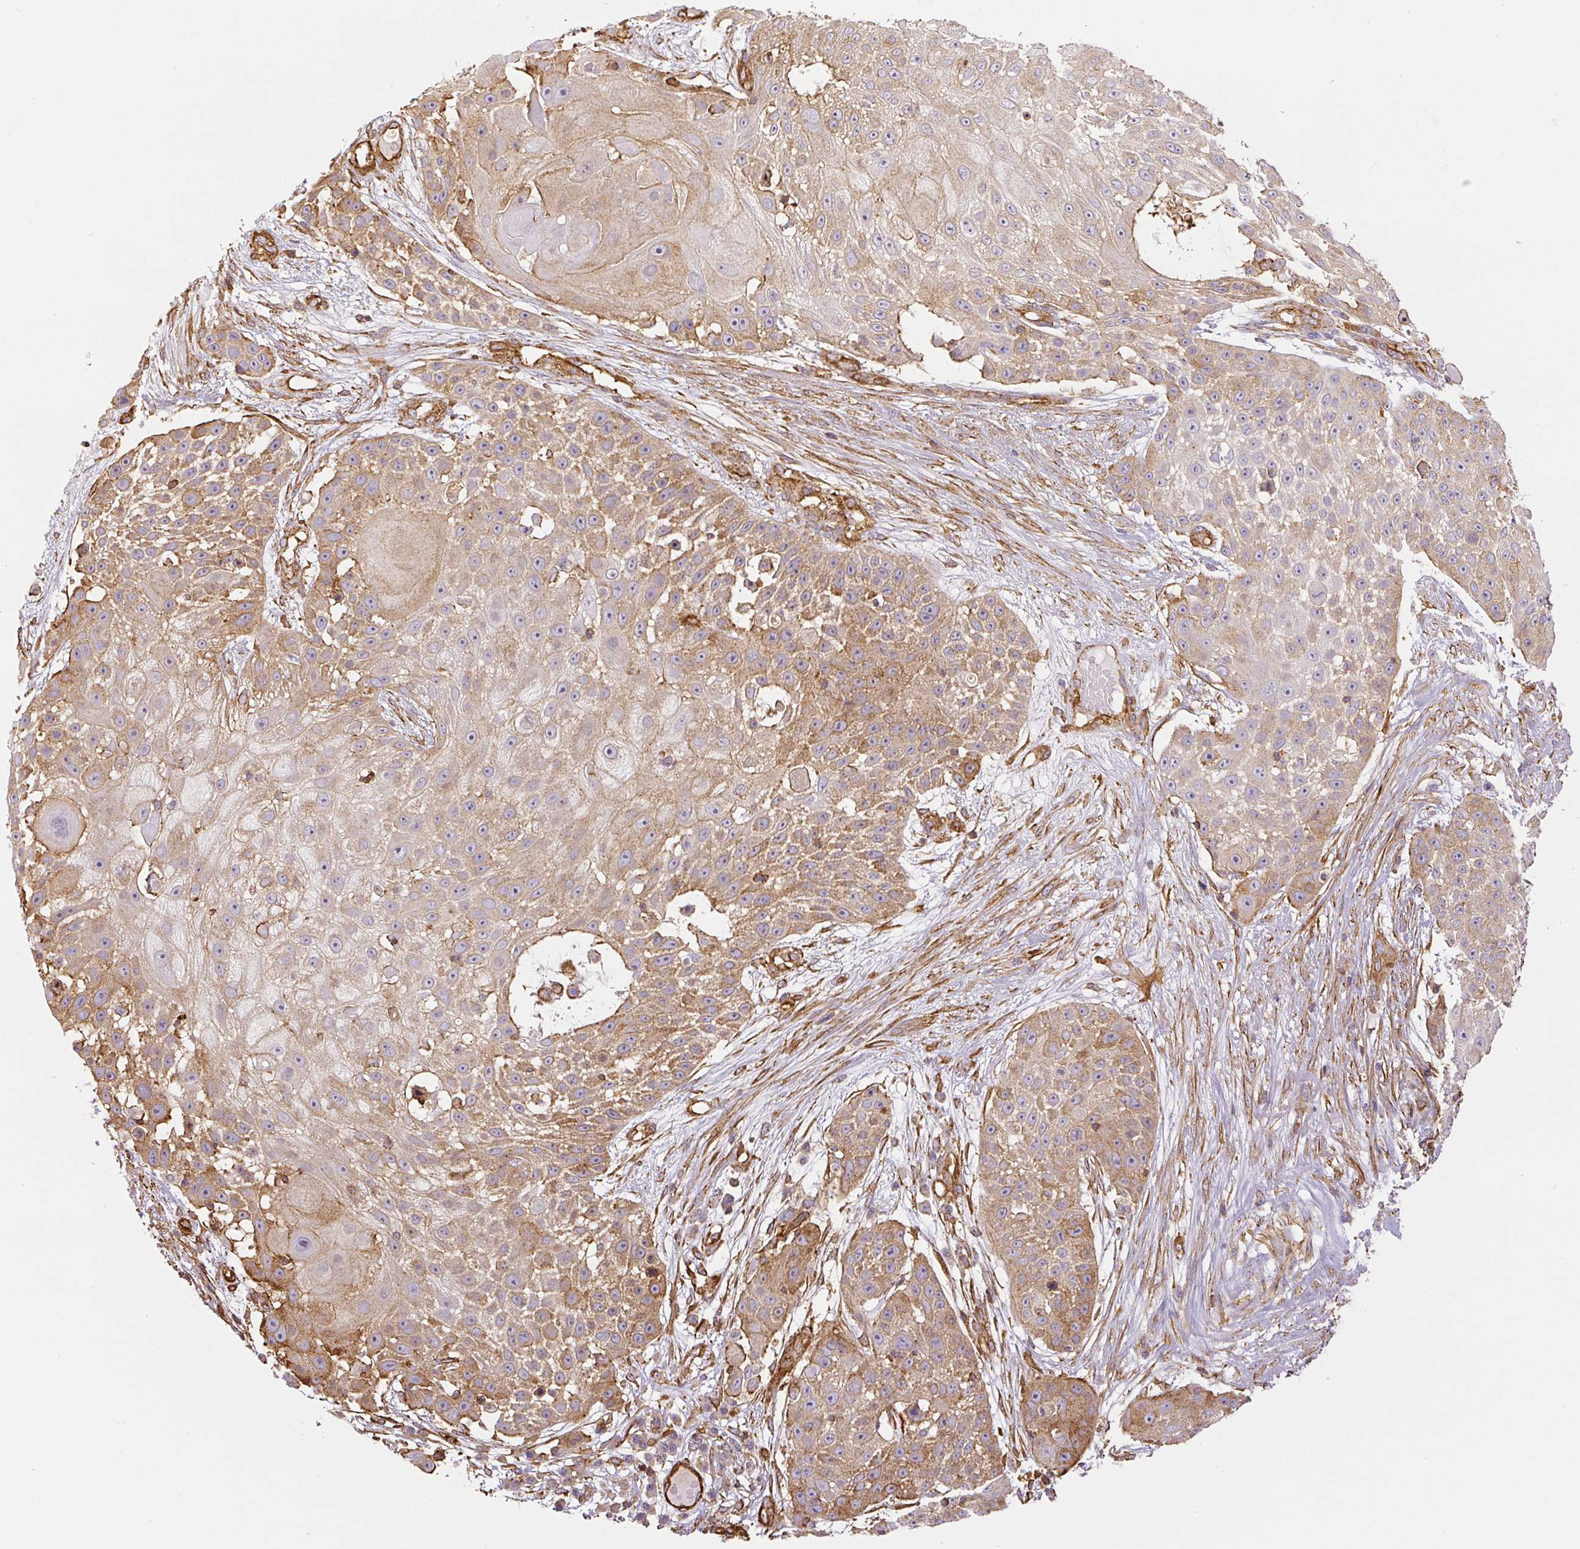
{"staining": {"intensity": "moderate", "quantity": "25%-75%", "location": "cytoplasmic/membranous"}, "tissue": "skin cancer", "cell_type": "Tumor cells", "image_type": "cancer", "snomed": [{"axis": "morphology", "description": "Squamous cell carcinoma, NOS"}, {"axis": "topography", "description": "Skin"}], "caption": "Moderate cytoplasmic/membranous expression for a protein is appreciated in approximately 25%-75% of tumor cells of skin cancer (squamous cell carcinoma) using IHC.", "gene": "MYL12A", "patient": {"sex": "female", "age": 86}}